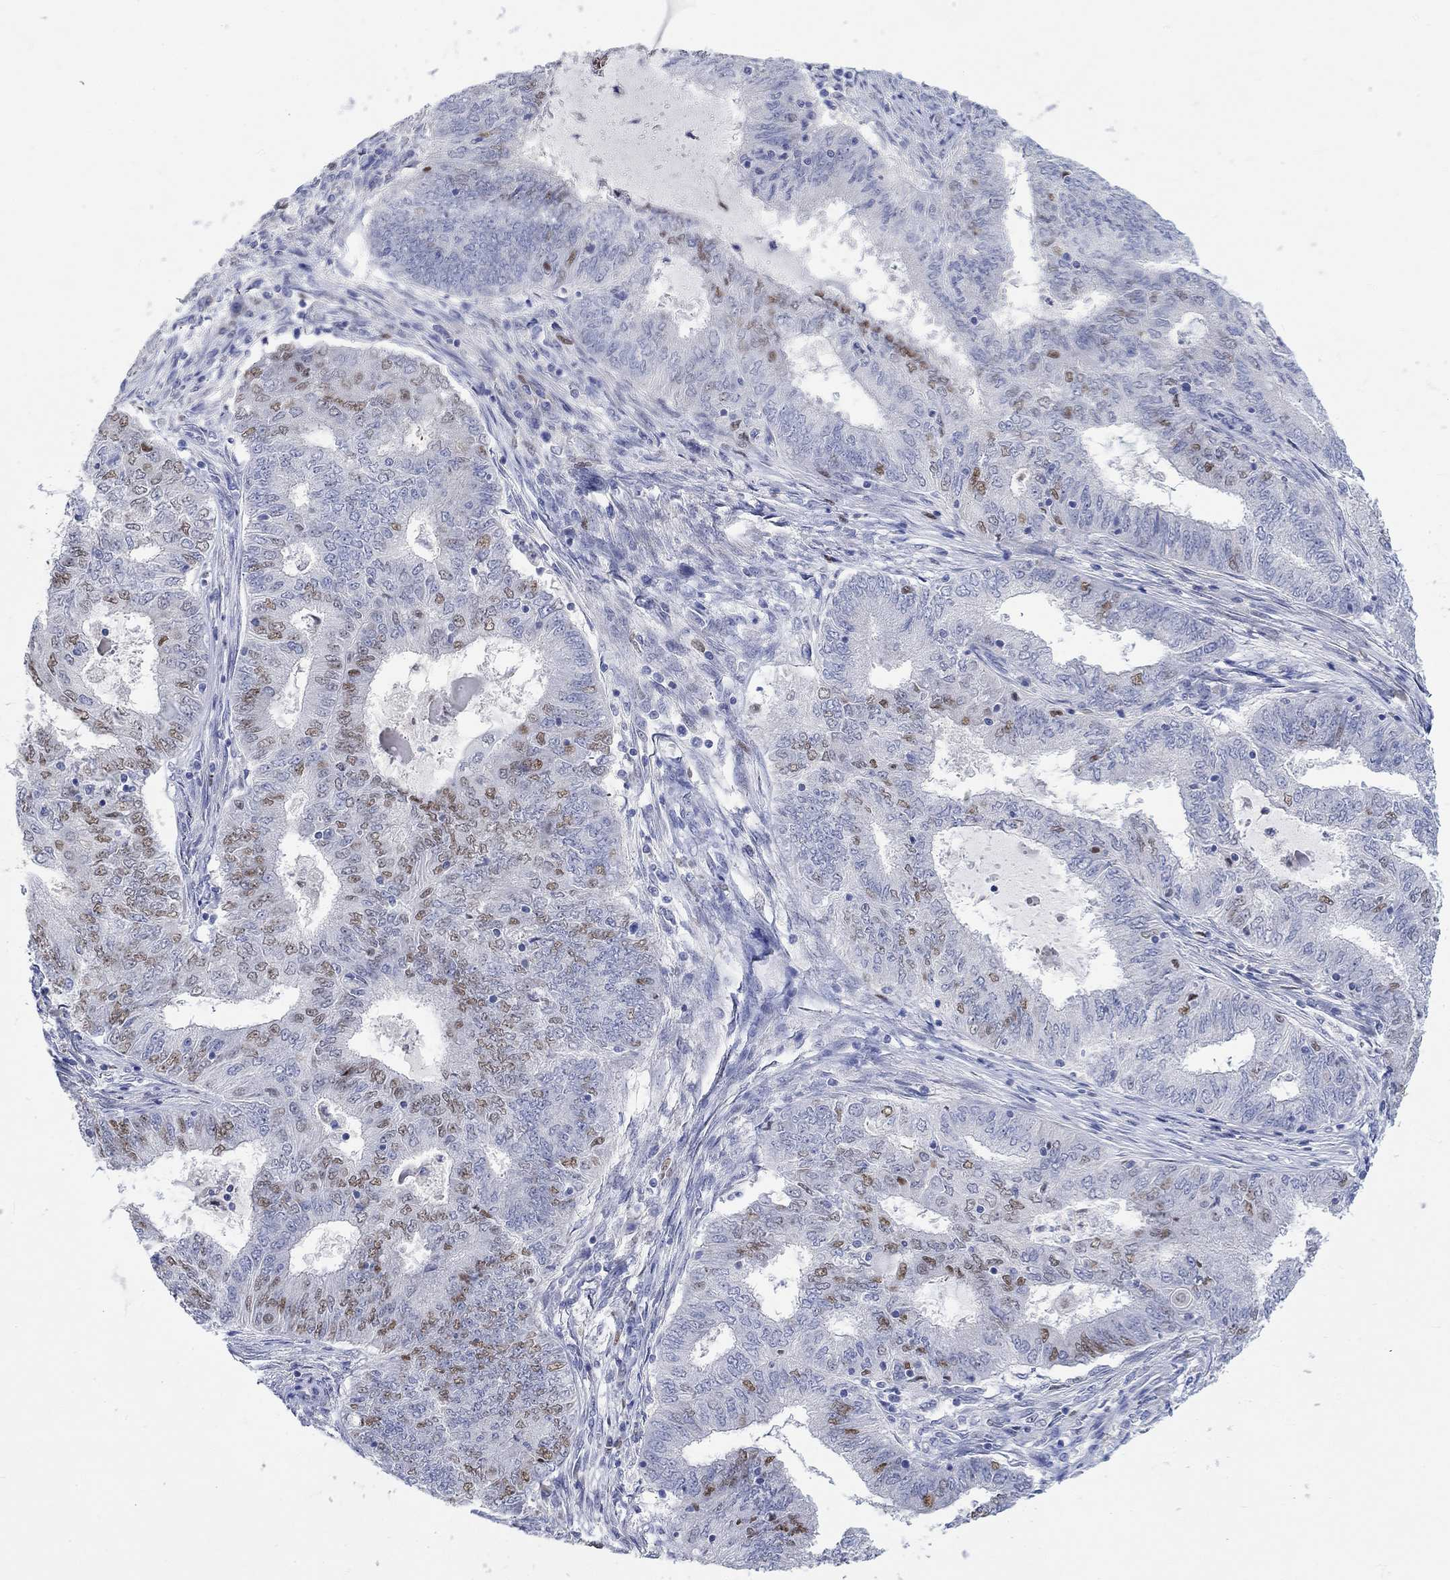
{"staining": {"intensity": "weak", "quantity": "25%-75%", "location": "nuclear"}, "tissue": "endometrial cancer", "cell_type": "Tumor cells", "image_type": "cancer", "snomed": [{"axis": "morphology", "description": "Adenocarcinoma, NOS"}, {"axis": "topography", "description": "Endometrium"}], "caption": "Immunohistochemical staining of endometrial cancer (adenocarcinoma) shows weak nuclear protein positivity in approximately 25%-75% of tumor cells. (DAB (3,3'-diaminobenzidine) = brown stain, brightfield microscopy at high magnification).", "gene": "DLK1", "patient": {"sex": "female", "age": 62}}